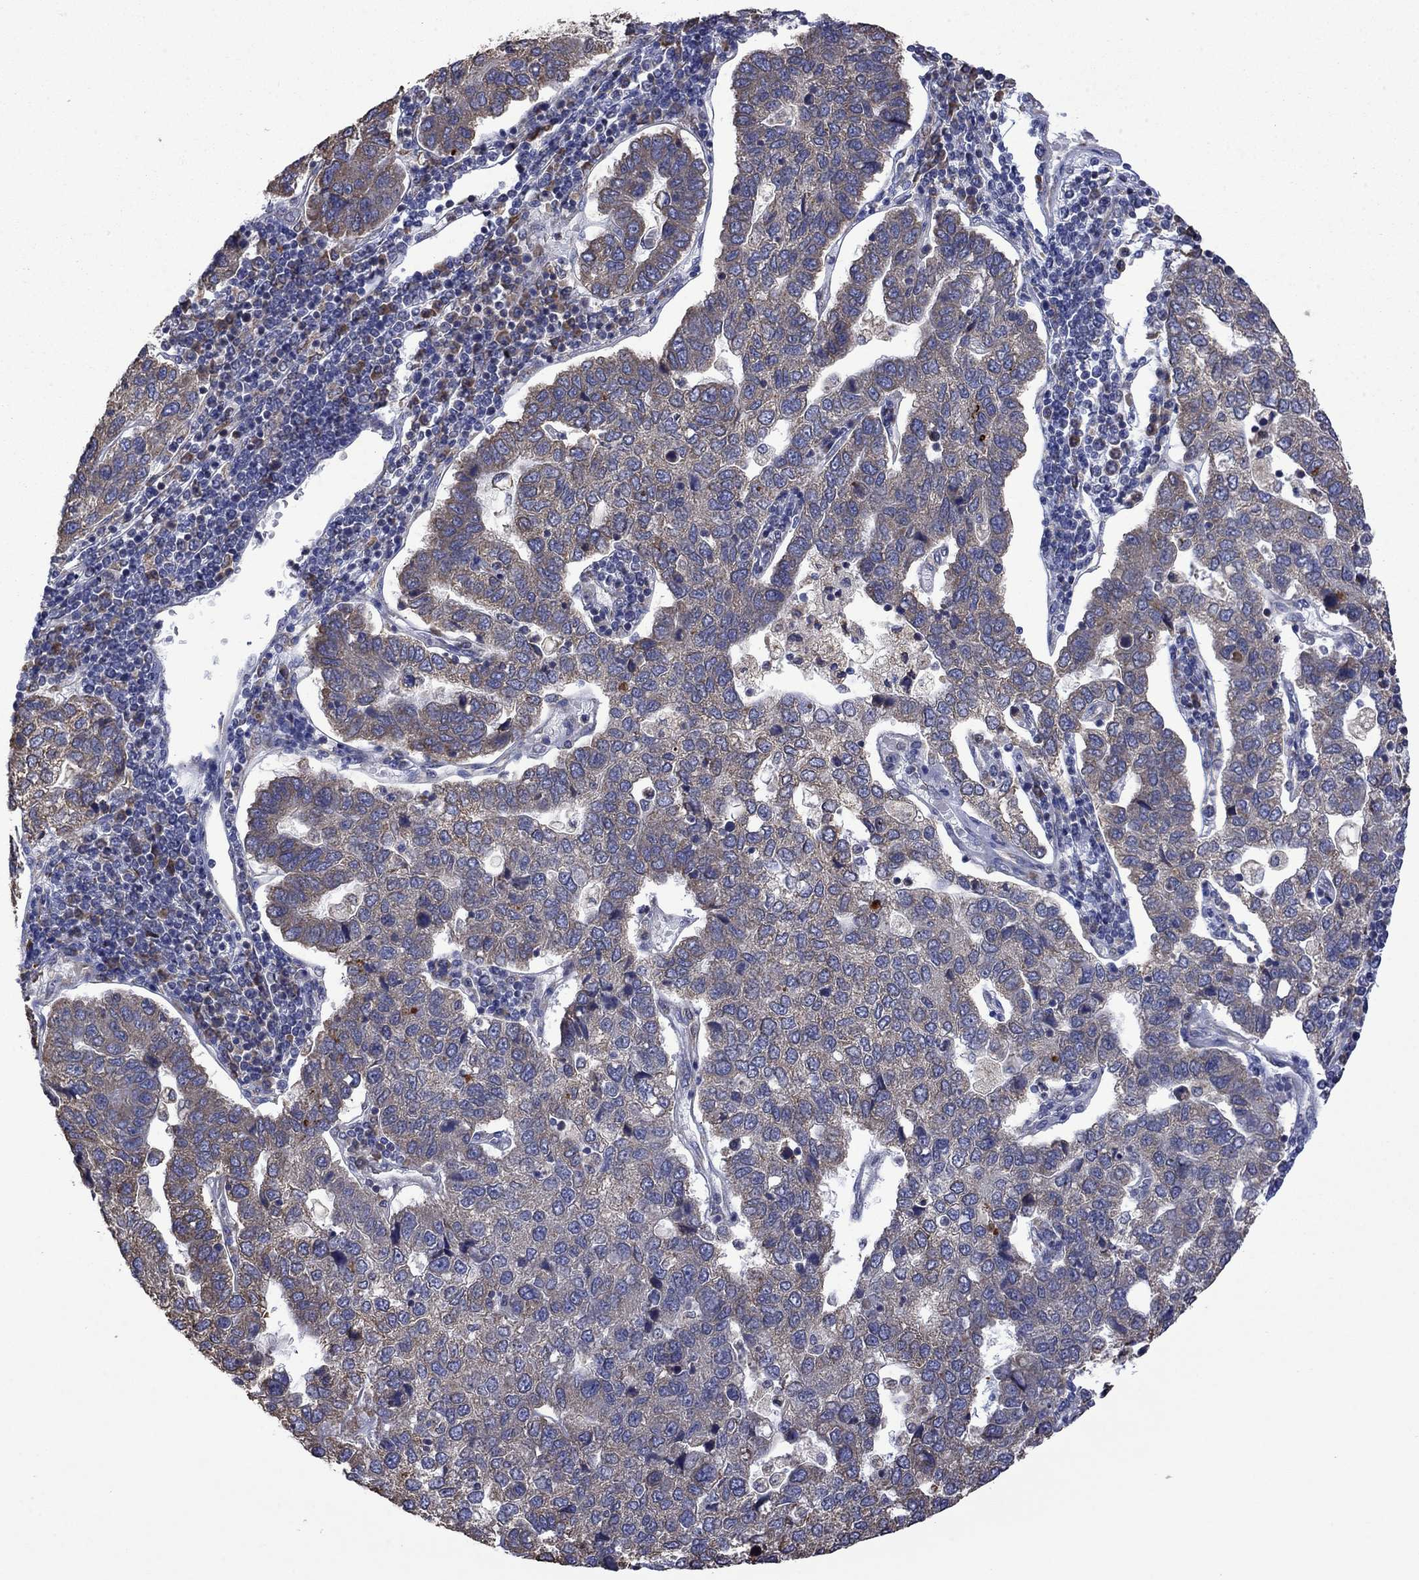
{"staining": {"intensity": "weak", "quantity": ">75%", "location": "cytoplasmic/membranous"}, "tissue": "pancreatic cancer", "cell_type": "Tumor cells", "image_type": "cancer", "snomed": [{"axis": "morphology", "description": "Adenocarcinoma, NOS"}, {"axis": "topography", "description": "Pancreas"}], "caption": "Pancreatic cancer was stained to show a protein in brown. There is low levels of weak cytoplasmic/membranous positivity in approximately >75% of tumor cells. The staining was performed using DAB (3,3'-diaminobenzidine) to visualize the protein expression in brown, while the nuclei were stained in blue with hematoxylin (Magnification: 20x).", "gene": "FURIN", "patient": {"sex": "female", "age": 61}}